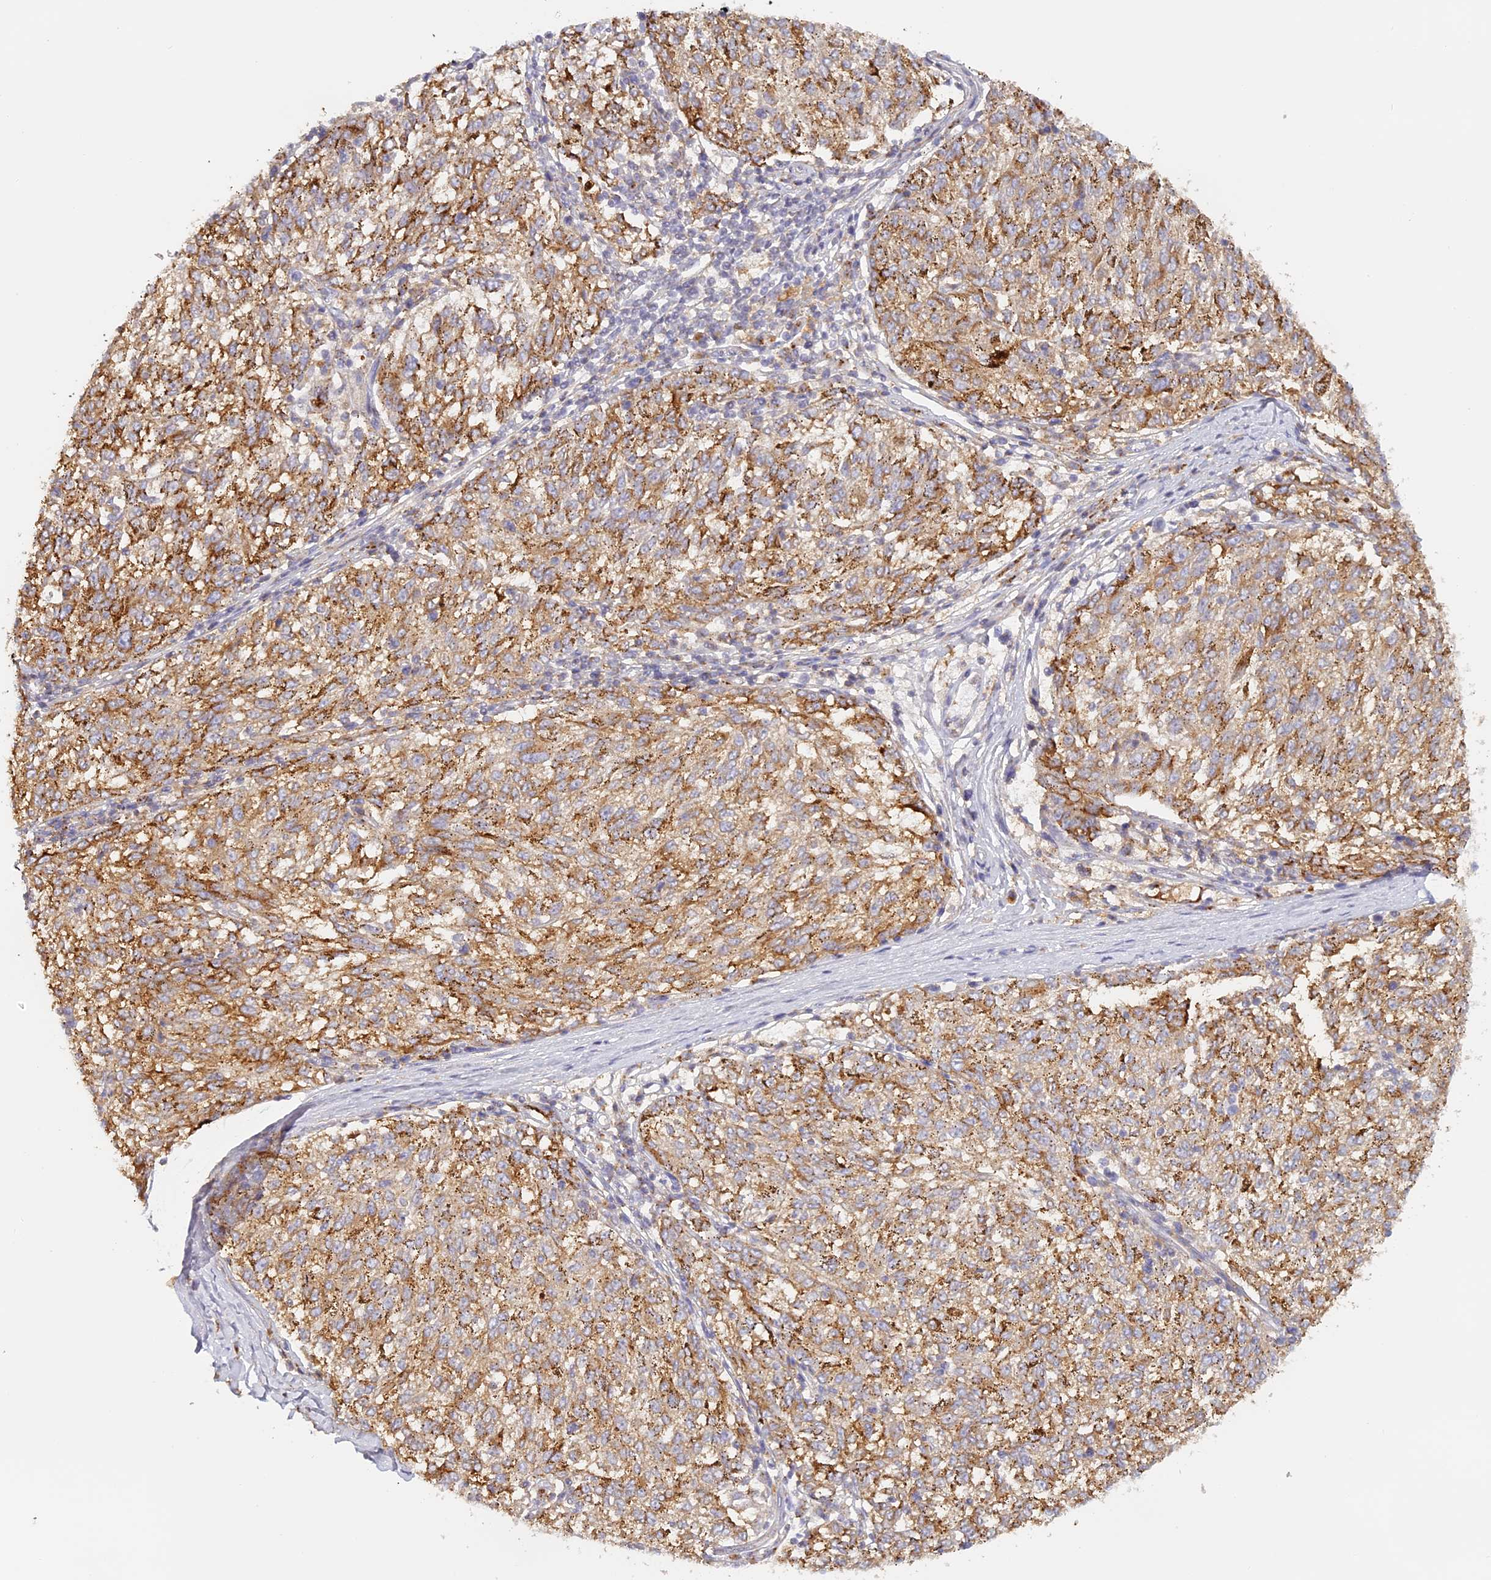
{"staining": {"intensity": "moderate", "quantity": ">75%", "location": "cytoplasmic/membranous"}, "tissue": "melanoma", "cell_type": "Tumor cells", "image_type": "cancer", "snomed": [{"axis": "morphology", "description": "Malignant melanoma, NOS"}, {"axis": "topography", "description": "Skin"}], "caption": "Malignant melanoma tissue reveals moderate cytoplasmic/membranous staining in about >75% of tumor cells, visualized by immunohistochemistry.", "gene": "LAMP2", "patient": {"sex": "female", "age": 72}}